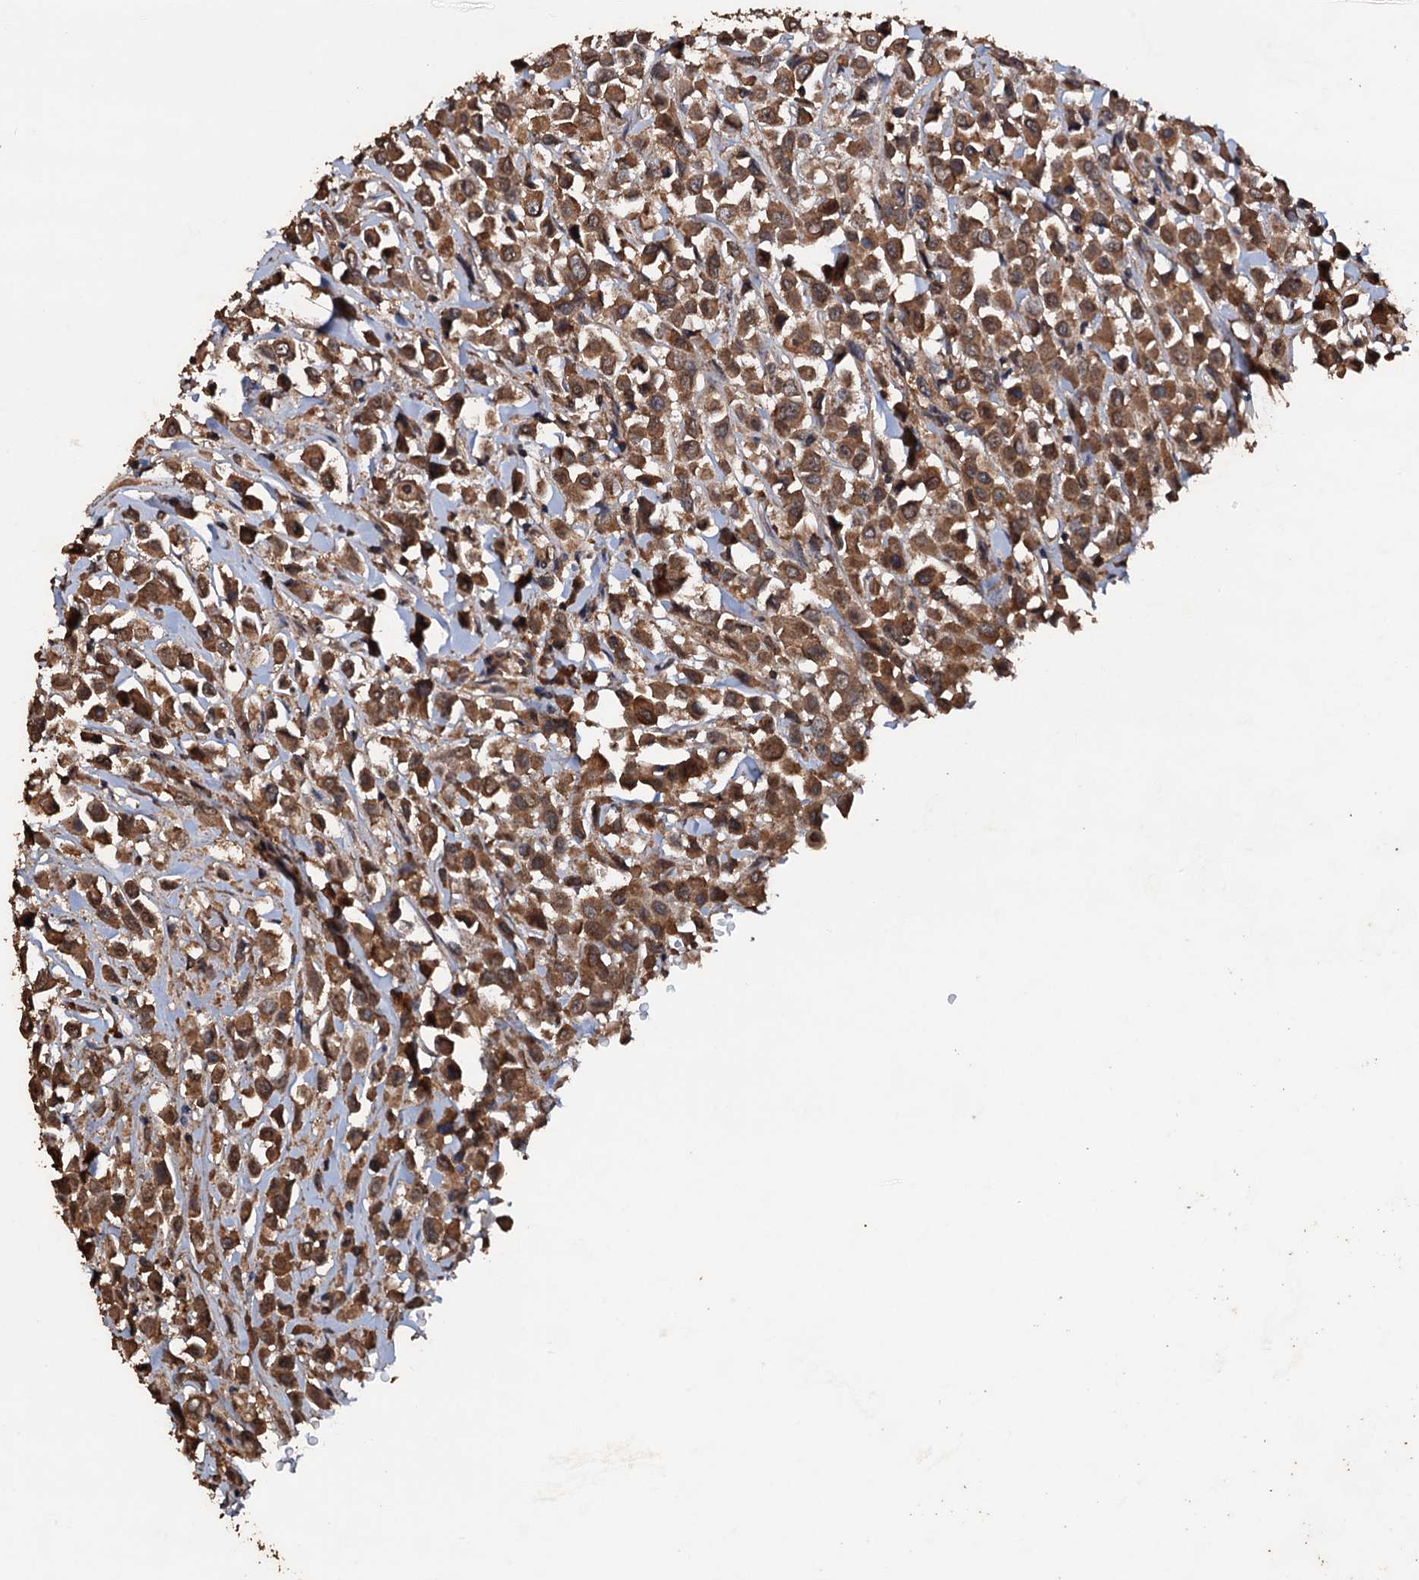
{"staining": {"intensity": "moderate", "quantity": ">75%", "location": "cytoplasmic/membranous,nuclear"}, "tissue": "breast cancer", "cell_type": "Tumor cells", "image_type": "cancer", "snomed": [{"axis": "morphology", "description": "Duct carcinoma"}, {"axis": "topography", "description": "Breast"}], "caption": "Protein staining shows moderate cytoplasmic/membranous and nuclear staining in approximately >75% of tumor cells in infiltrating ductal carcinoma (breast).", "gene": "PSMD9", "patient": {"sex": "female", "age": 61}}